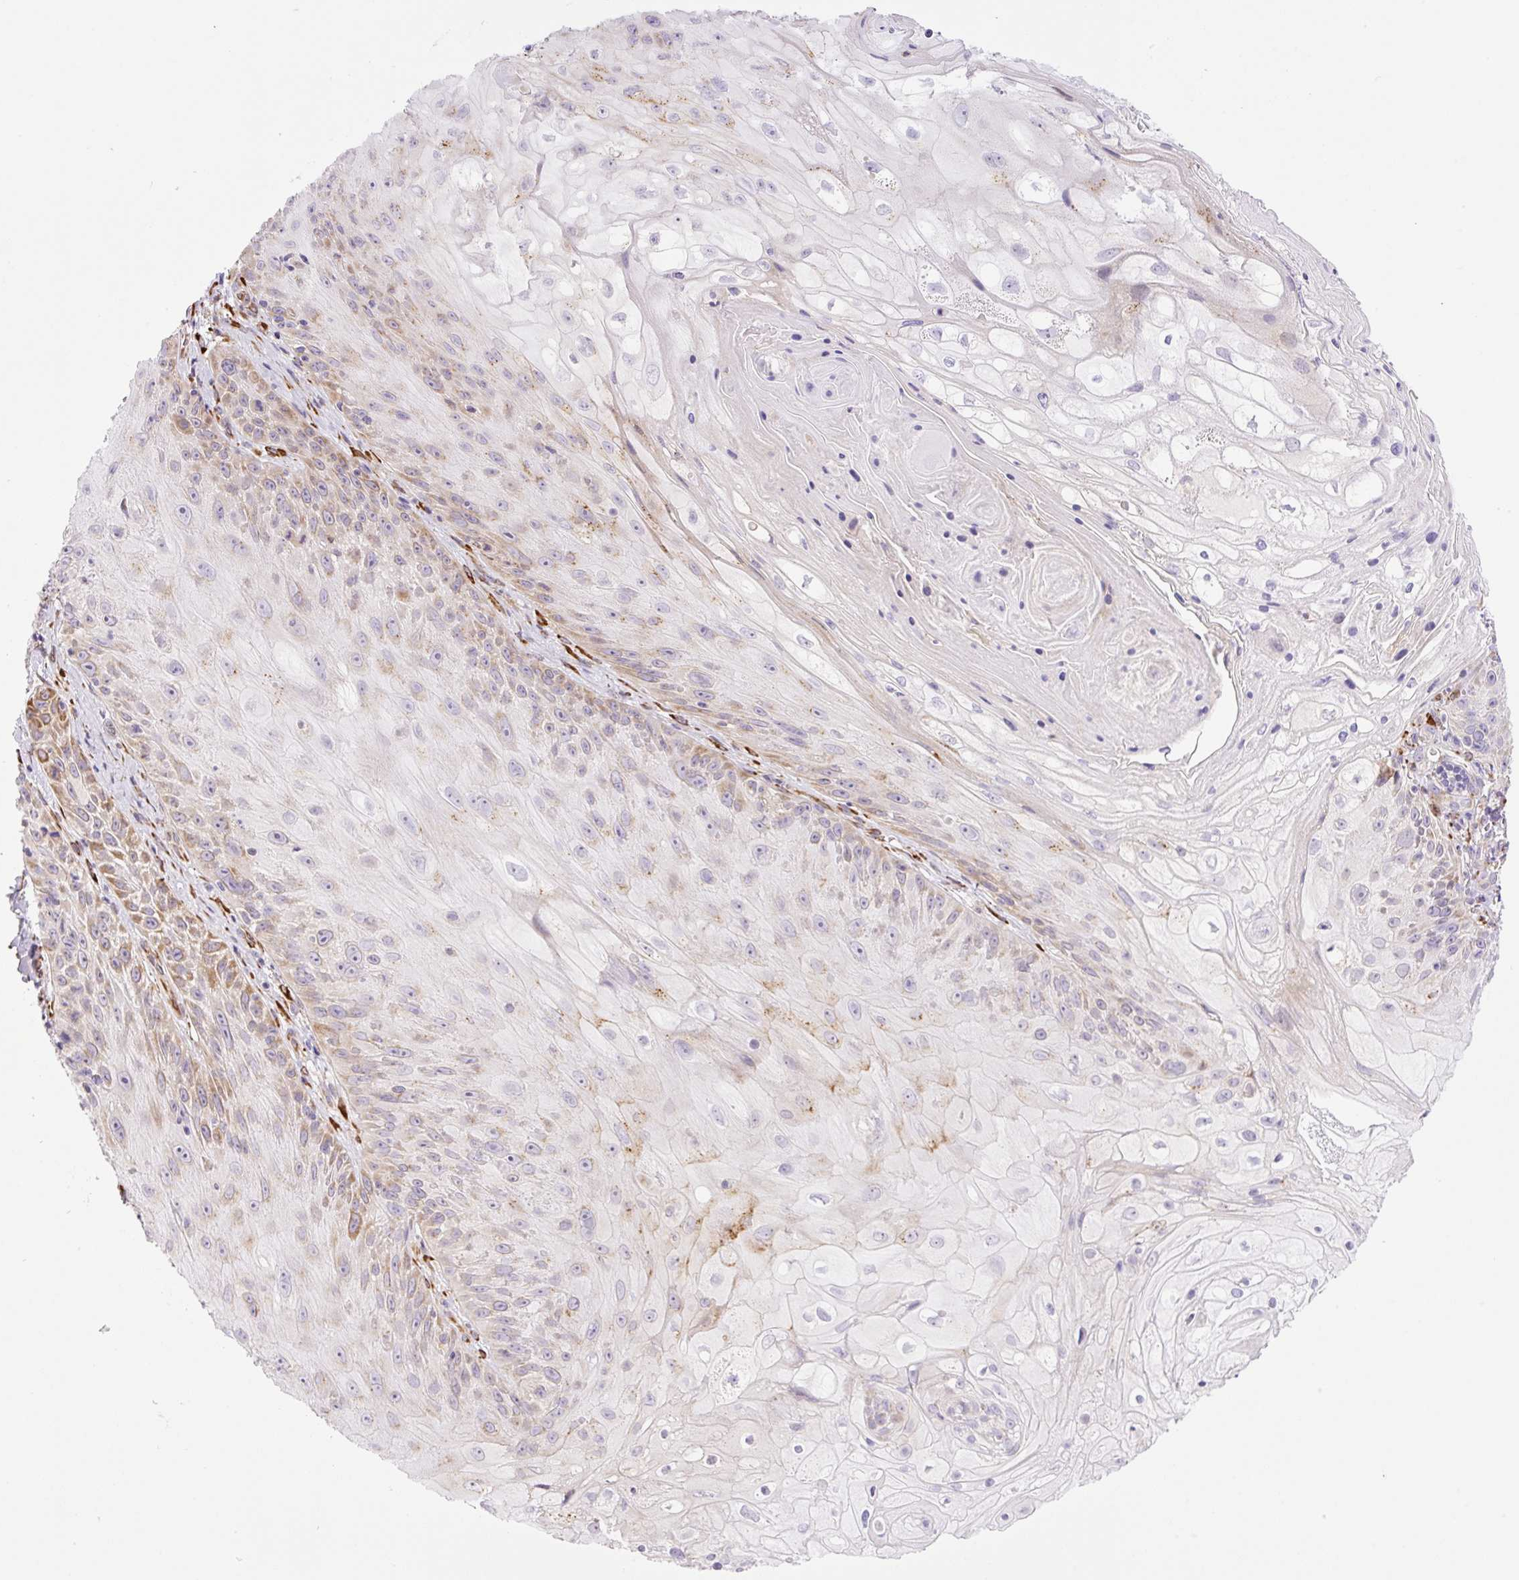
{"staining": {"intensity": "weak", "quantity": "25%-75%", "location": "cytoplasmic/membranous"}, "tissue": "skin cancer", "cell_type": "Tumor cells", "image_type": "cancer", "snomed": [{"axis": "morphology", "description": "Squamous cell carcinoma, NOS"}, {"axis": "topography", "description": "Skin"}, {"axis": "topography", "description": "Vulva"}], "caption": "The immunohistochemical stain labels weak cytoplasmic/membranous staining in tumor cells of skin cancer tissue.", "gene": "RAB30", "patient": {"sex": "female", "age": 76}}